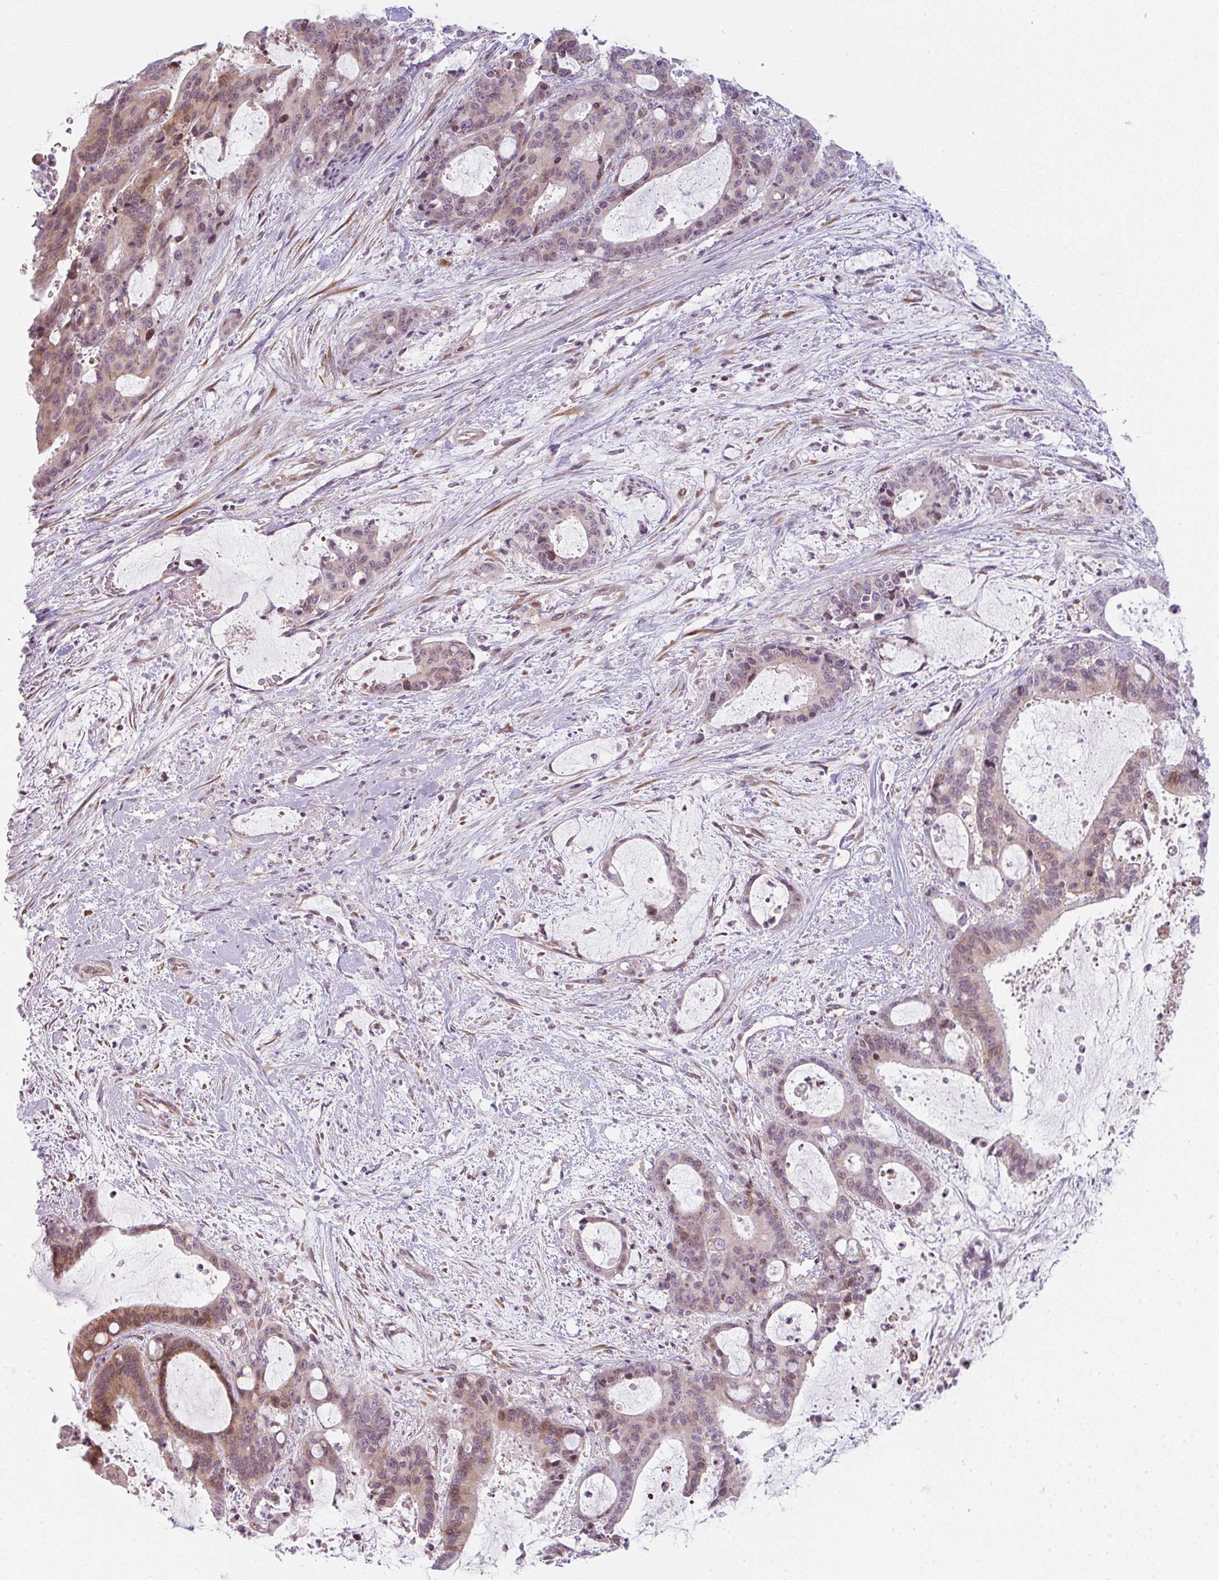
{"staining": {"intensity": "weak", "quantity": "25%-75%", "location": "cytoplasmic/membranous"}, "tissue": "liver cancer", "cell_type": "Tumor cells", "image_type": "cancer", "snomed": [{"axis": "morphology", "description": "Normal tissue, NOS"}, {"axis": "morphology", "description": "Cholangiocarcinoma"}, {"axis": "topography", "description": "Liver"}, {"axis": "topography", "description": "Peripheral nerve tissue"}], "caption": "Human liver cancer (cholangiocarcinoma) stained with a protein marker demonstrates weak staining in tumor cells.", "gene": "TMEM237", "patient": {"sex": "female", "age": 73}}